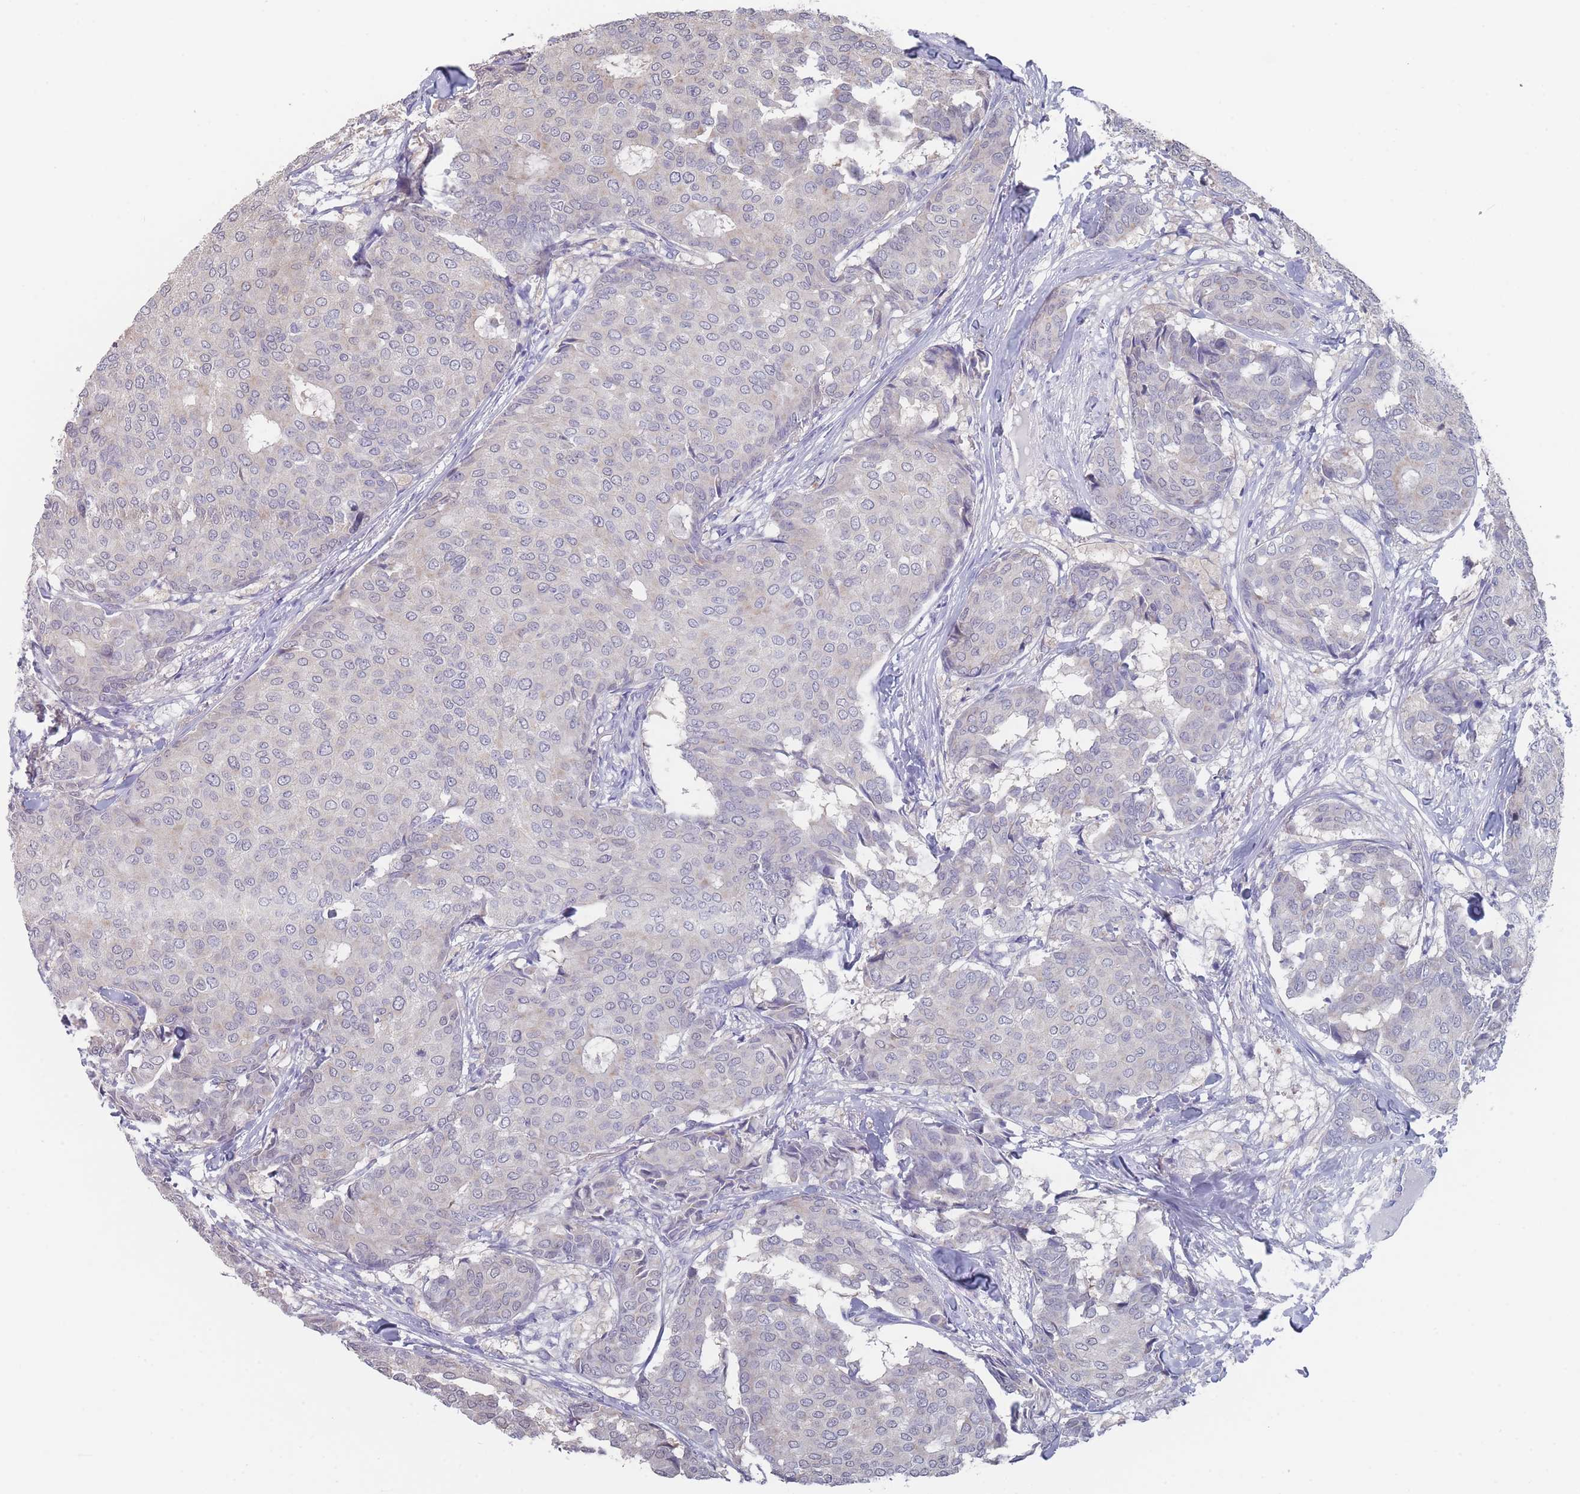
{"staining": {"intensity": "negative", "quantity": "none", "location": "none"}, "tissue": "breast cancer", "cell_type": "Tumor cells", "image_type": "cancer", "snomed": [{"axis": "morphology", "description": "Duct carcinoma"}, {"axis": "topography", "description": "Breast"}], "caption": "This is an immunohistochemistry histopathology image of human invasive ductal carcinoma (breast). There is no positivity in tumor cells.", "gene": "CYP51A1", "patient": {"sex": "female", "age": 75}}